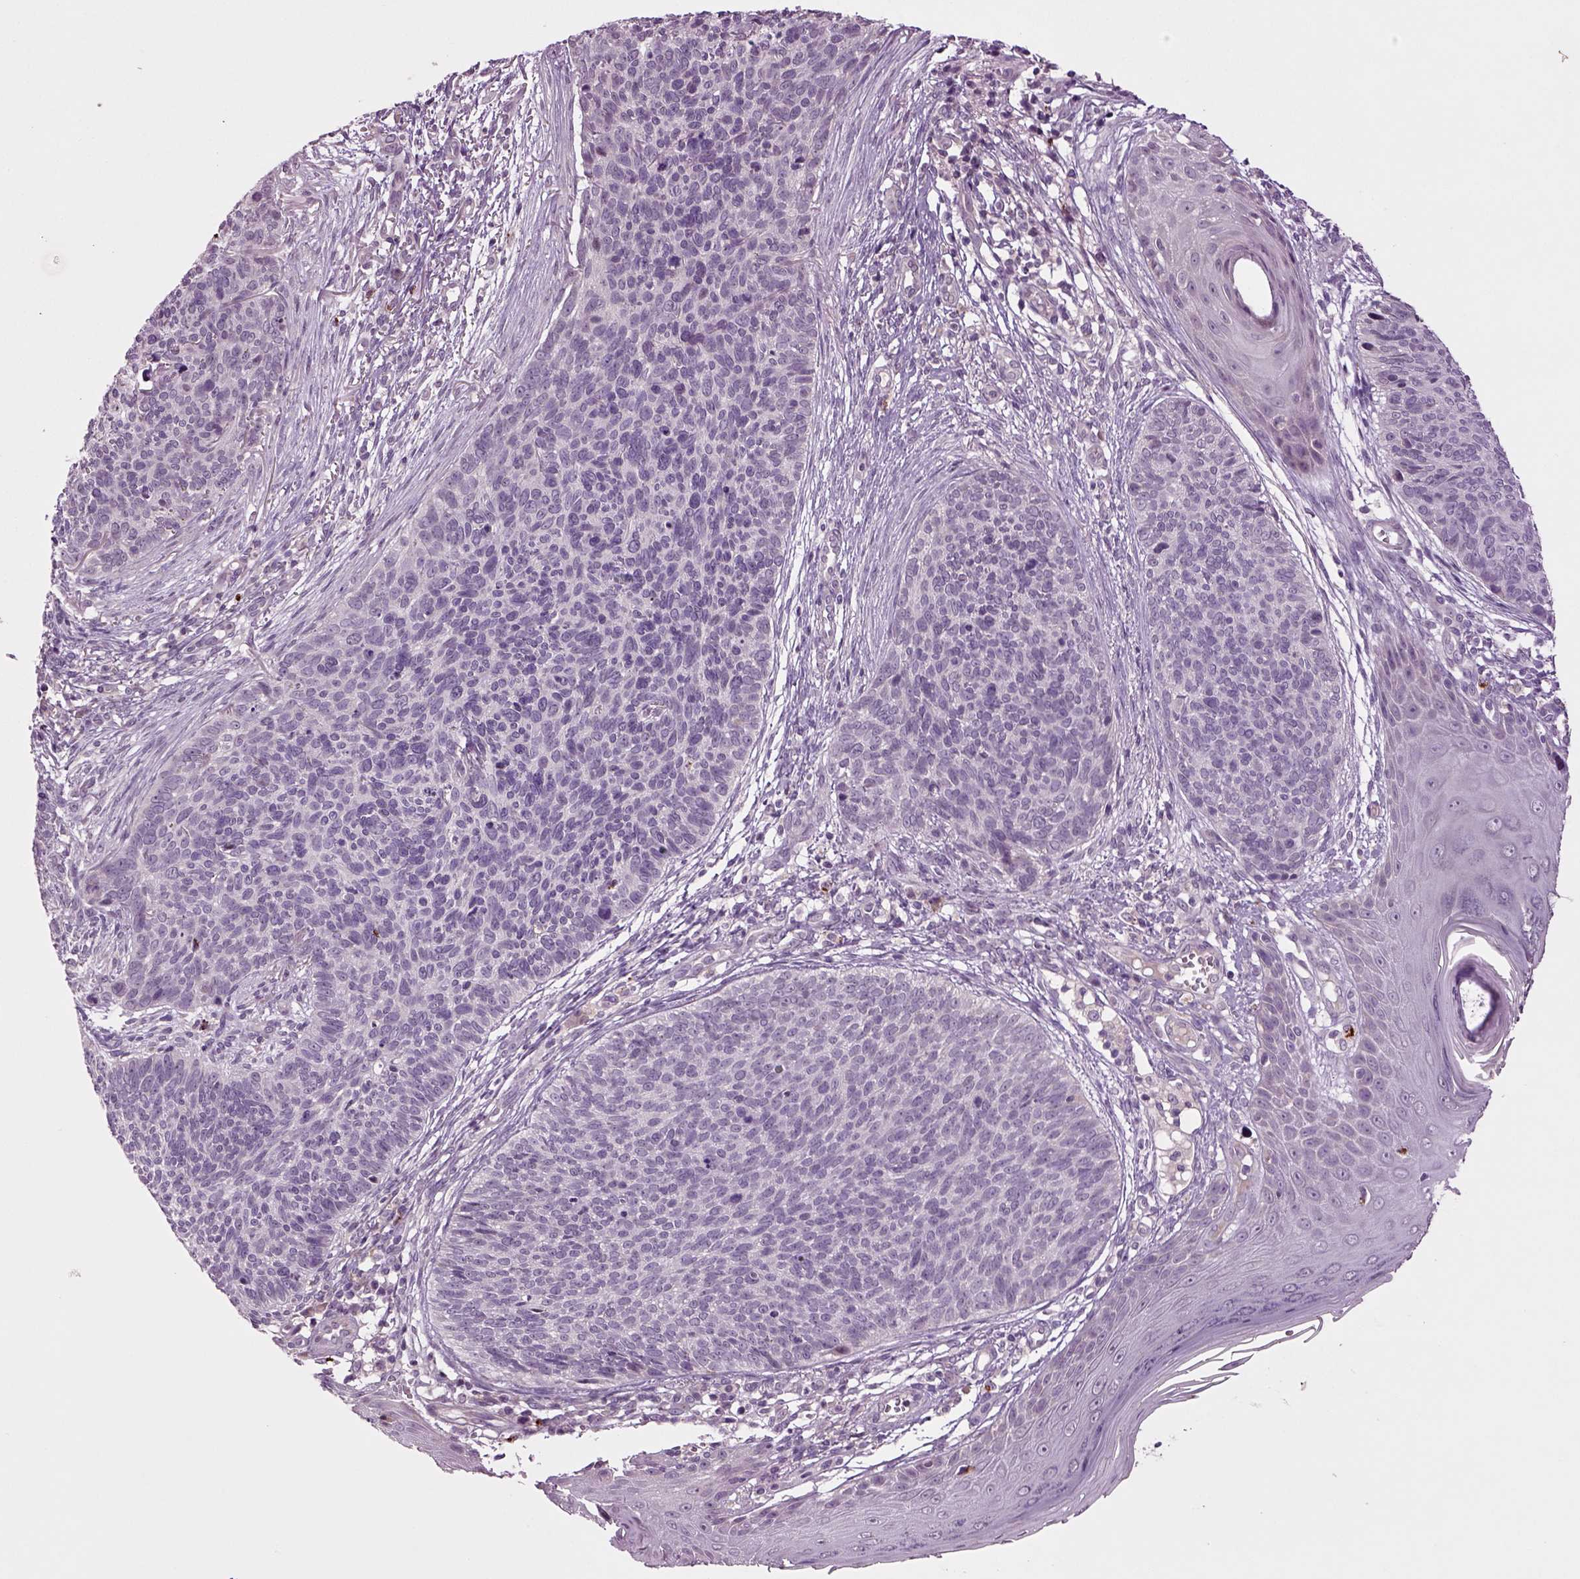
{"staining": {"intensity": "negative", "quantity": "none", "location": "none"}, "tissue": "skin cancer", "cell_type": "Tumor cells", "image_type": "cancer", "snomed": [{"axis": "morphology", "description": "Basal cell carcinoma"}, {"axis": "topography", "description": "Skin"}], "caption": "Tumor cells are negative for protein expression in human basal cell carcinoma (skin). Brightfield microscopy of IHC stained with DAB (brown) and hematoxylin (blue), captured at high magnification.", "gene": "SLC17A6", "patient": {"sex": "male", "age": 64}}